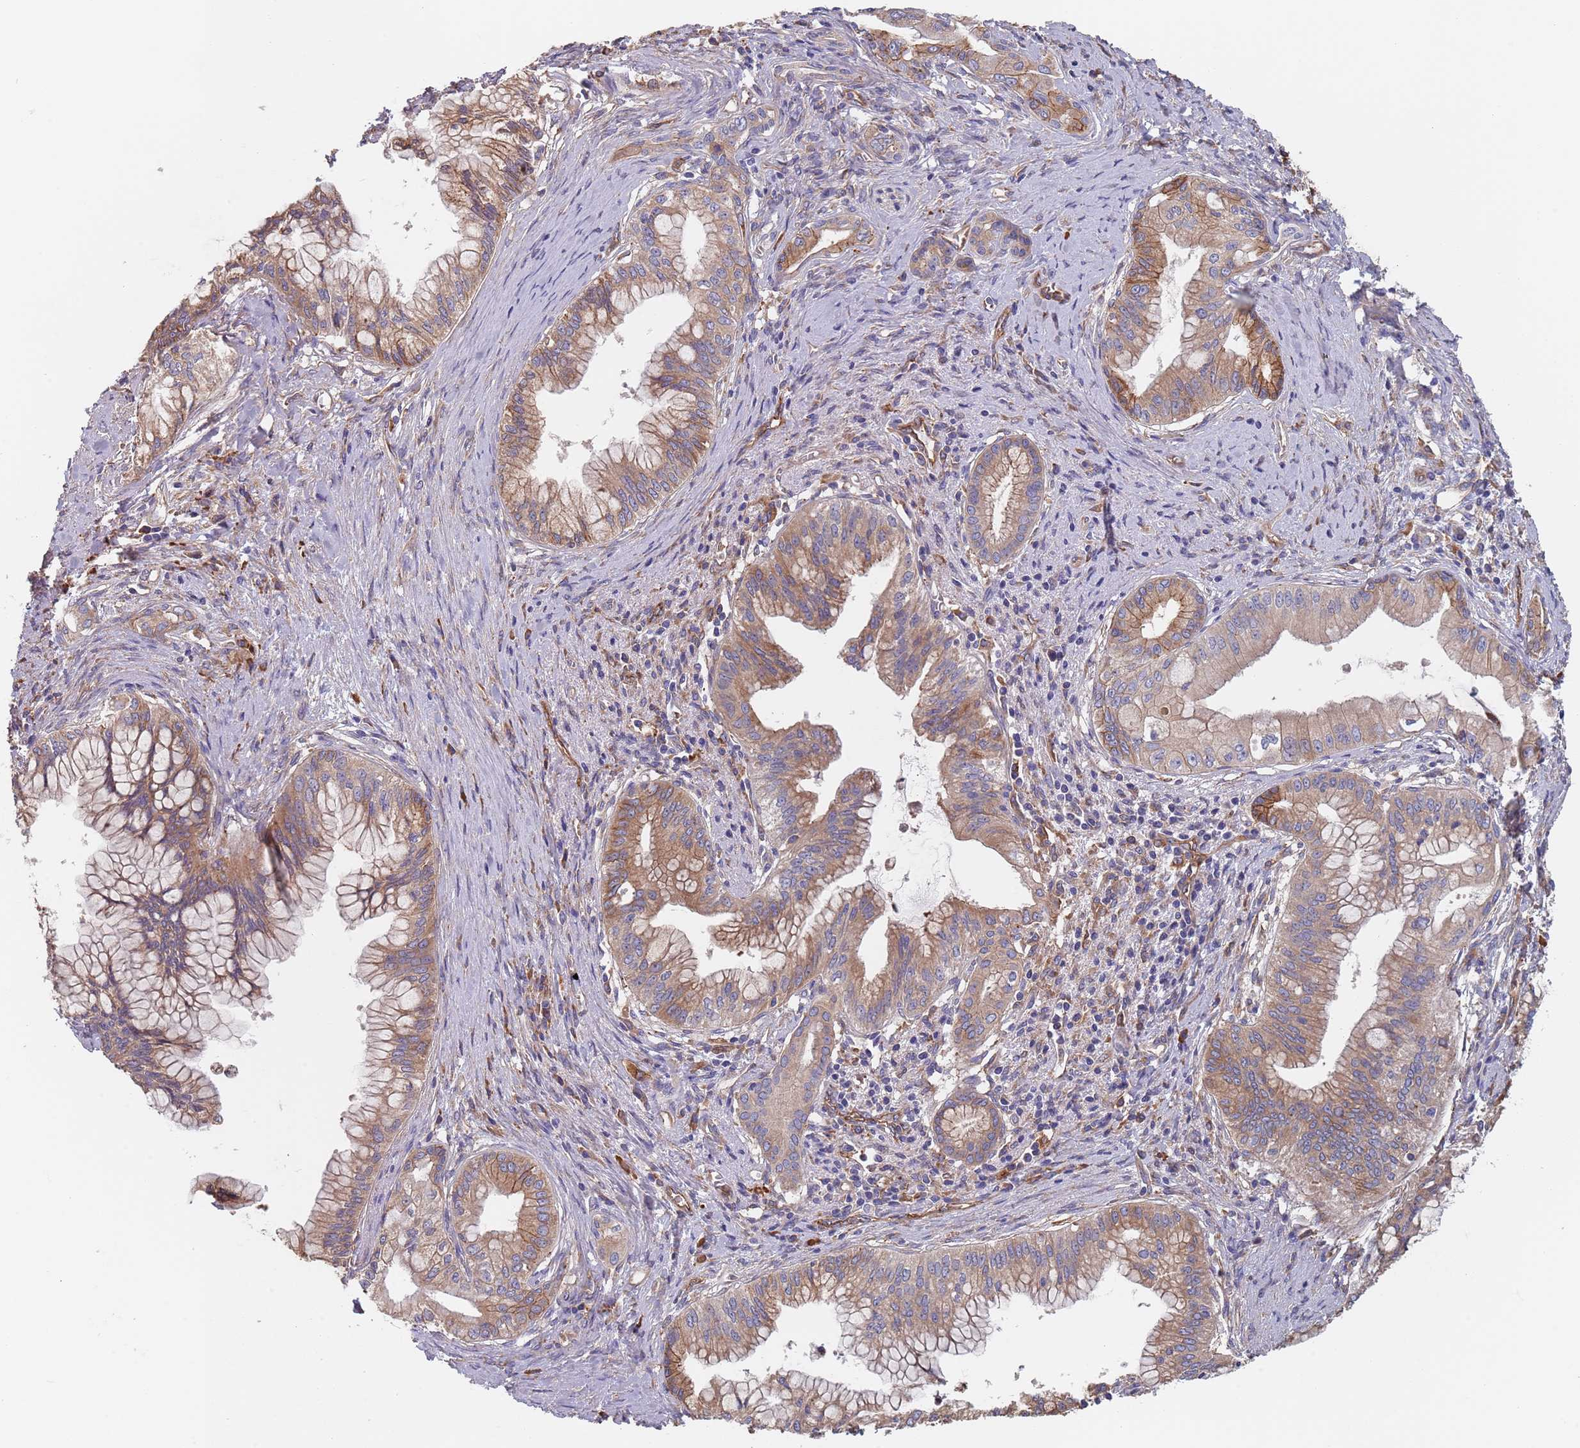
{"staining": {"intensity": "moderate", "quantity": ">75%", "location": "cytoplasmic/membranous"}, "tissue": "pancreatic cancer", "cell_type": "Tumor cells", "image_type": "cancer", "snomed": [{"axis": "morphology", "description": "Adenocarcinoma, NOS"}, {"axis": "topography", "description": "Pancreas"}], "caption": "Immunohistochemical staining of adenocarcinoma (pancreatic) displays moderate cytoplasmic/membranous protein staining in about >75% of tumor cells.", "gene": "DCUN1D3", "patient": {"sex": "male", "age": 46}}